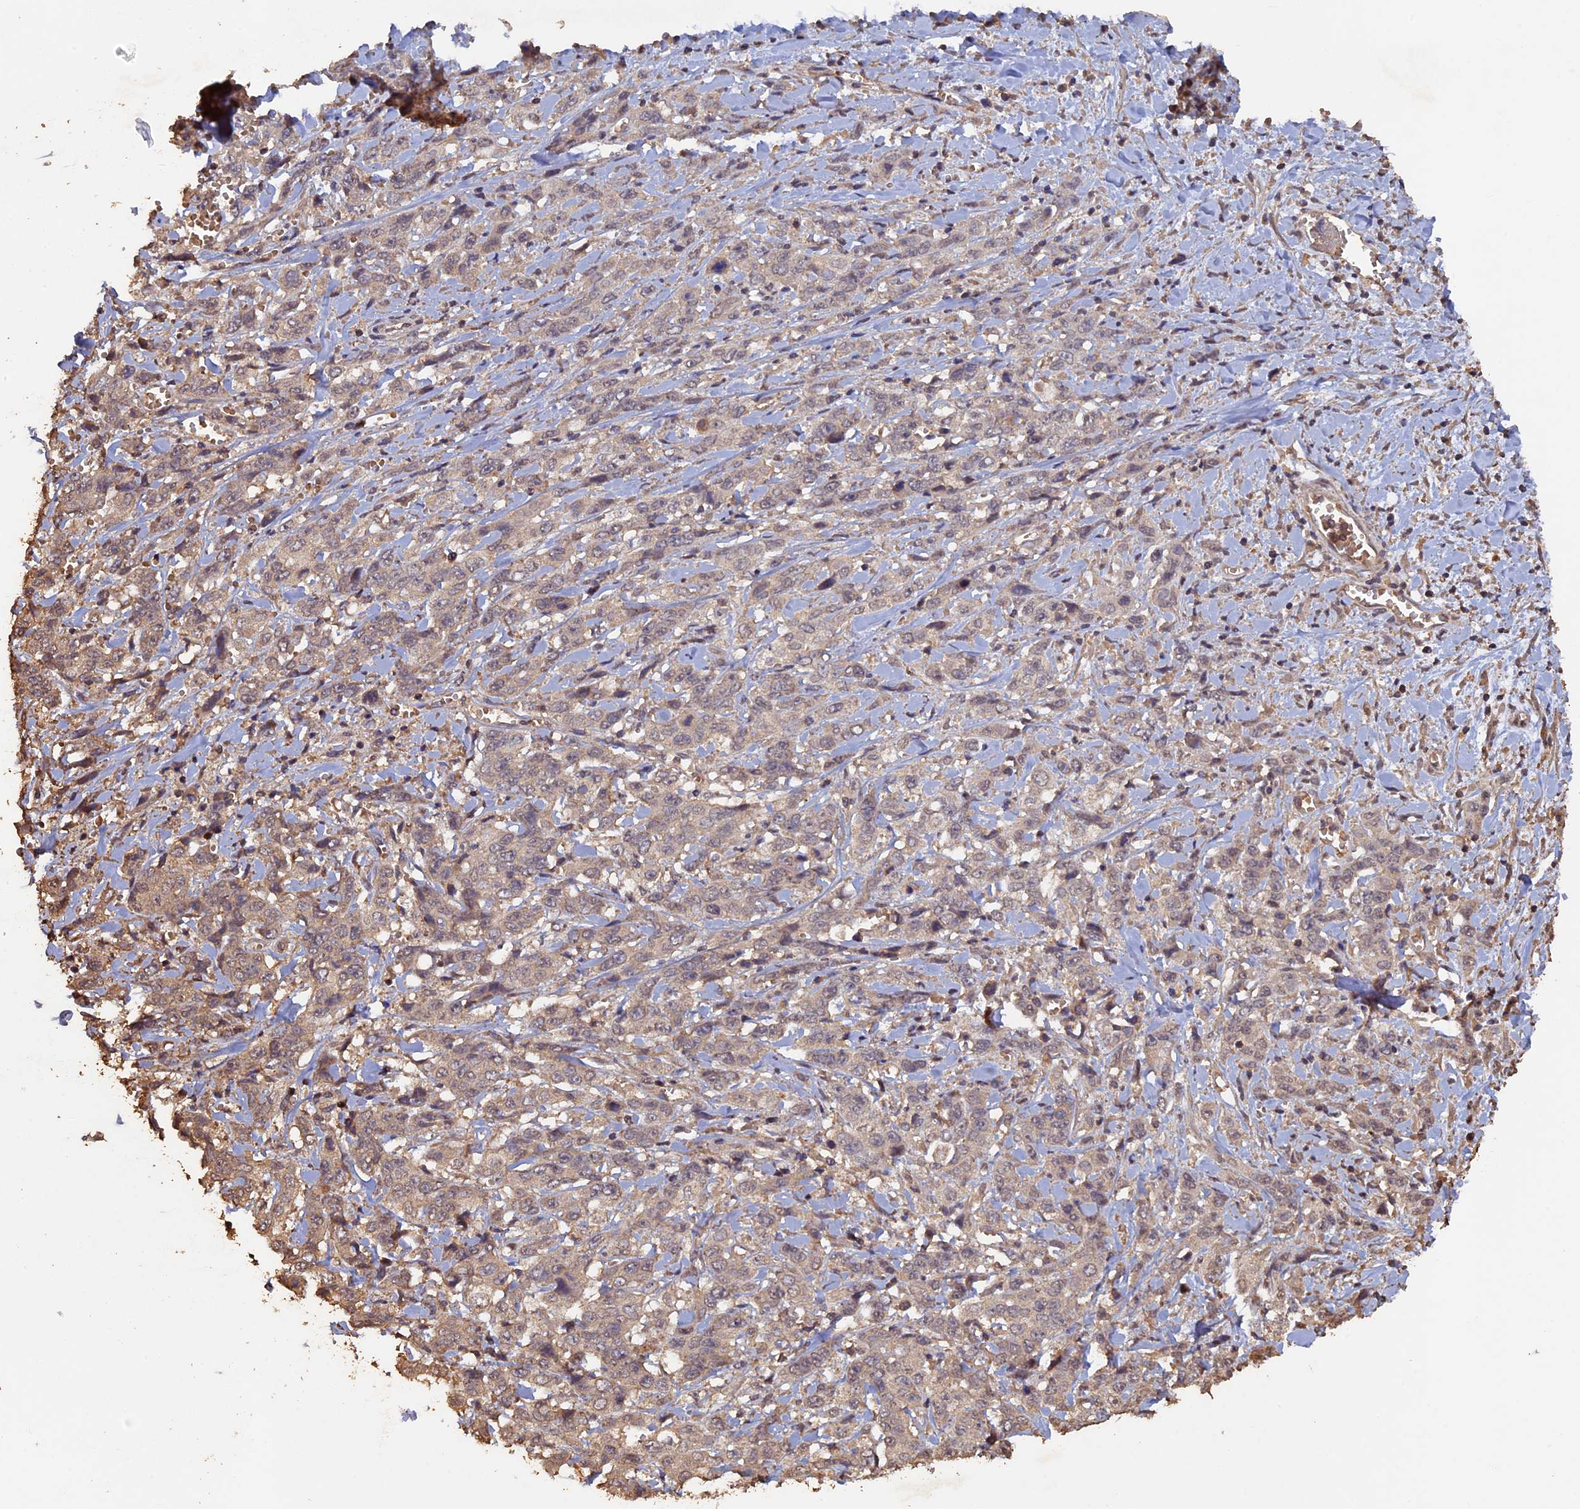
{"staining": {"intensity": "weak", "quantity": "<25%", "location": "cytoplasmic/membranous"}, "tissue": "stomach cancer", "cell_type": "Tumor cells", "image_type": "cancer", "snomed": [{"axis": "morphology", "description": "Adenocarcinoma, NOS"}, {"axis": "topography", "description": "Stomach, upper"}], "caption": "Micrograph shows no protein positivity in tumor cells of stomach cancer (adenocarcinoma) tissue. (DAB (3,3'-diaminobenzidine) immunohistochemistry (IHC) visualized using brightfield microscopy, high magnification).", "gene": "HUNK", "patient": {"sex": "male", "age": 62}}